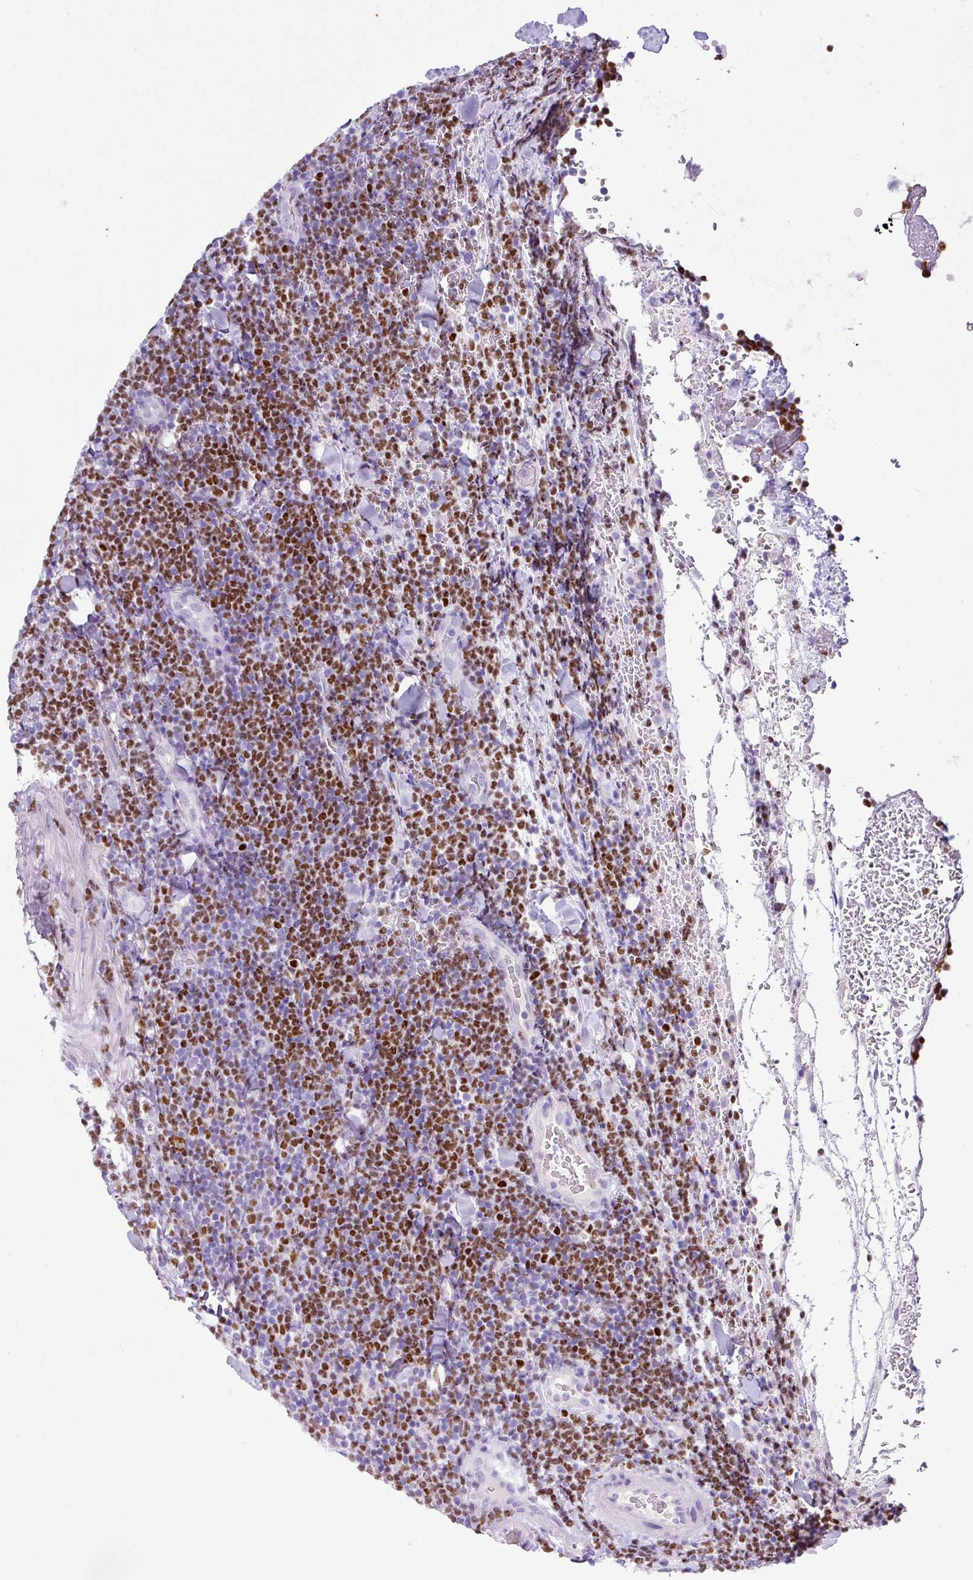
{"staining": {"intensity": "moderate", "quantity": "25%-75%", "location": "nuclear"}, "tissue": "lymphoma", "cell_type": "Tumor cells", "image_type": "cancer", "snomed": [{"axis": "morphology", "description": "Malignant lymphoma, non-Hodgkin's type, Low grade"}, {"axis": "topography", "description": "Lymph node"}], "caption": "Immunohistochemical staining of malignant lymphoma, non-Hodgkin's type (low-grade) exhibits moderate nuclear protein staining in about 25%-75% of tumor cells.", "gene": "BCL11A", "patient": {"sex": "male", "age": 66}}